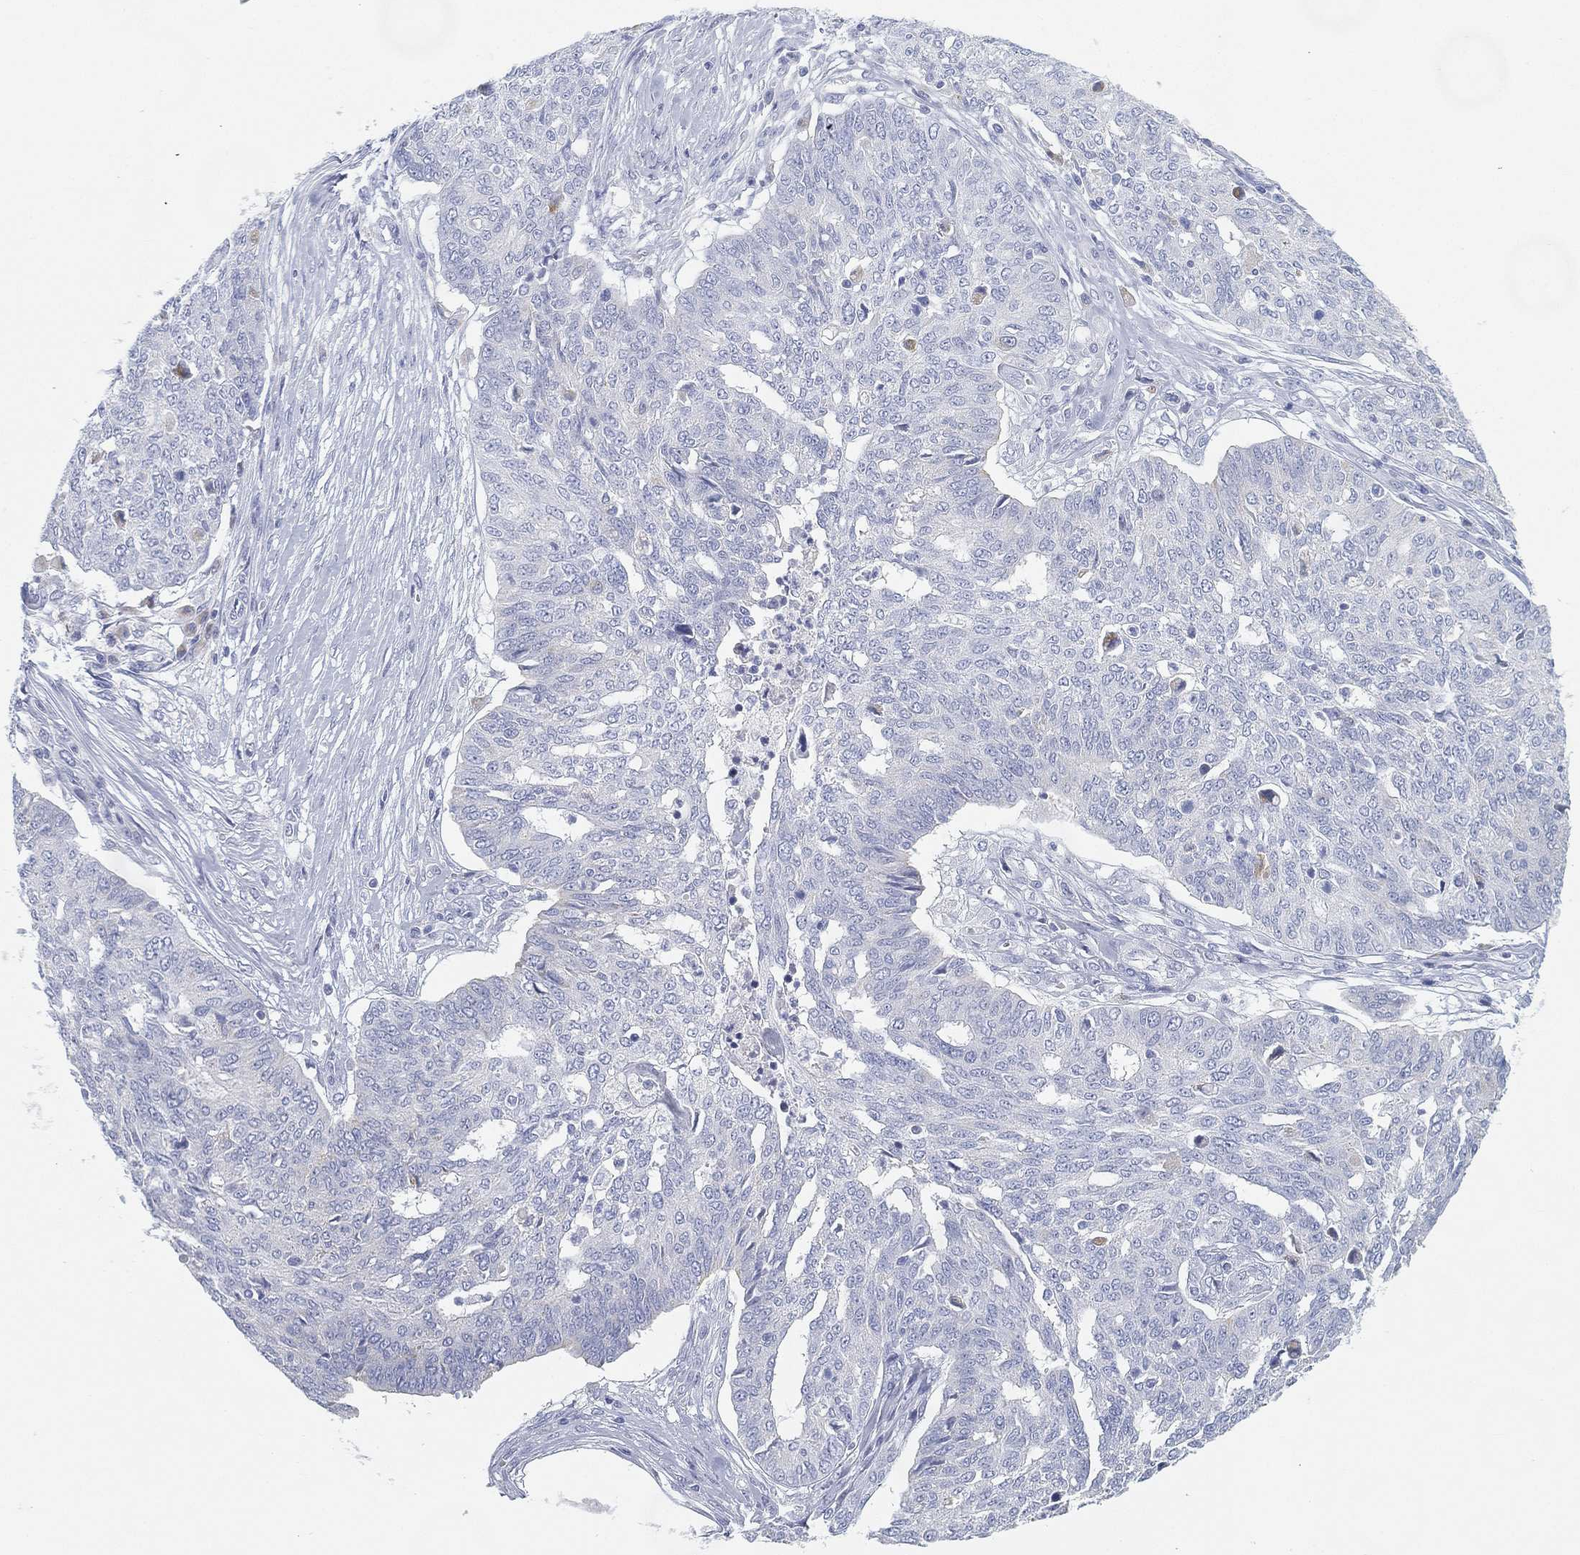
{"staining": {"intensity": "negative", "quantity": "none", "location": "none"}, "tissue": "ovarian cancer", "cell_type": "Tumor cells", "image_type": "cancer", "snomed": [{"axis": "morphology", "description": "Cystadenocarcinoma, serous, NOS"}, {"axis": "topography", "description": "Ovary"}], "caption": "Protein analysis of ovarian serous cystadenocarcinoma displays no significant staining in tumor cells.", "gene": "GPR61", "patient": {"sex": "female", "age": 67}}